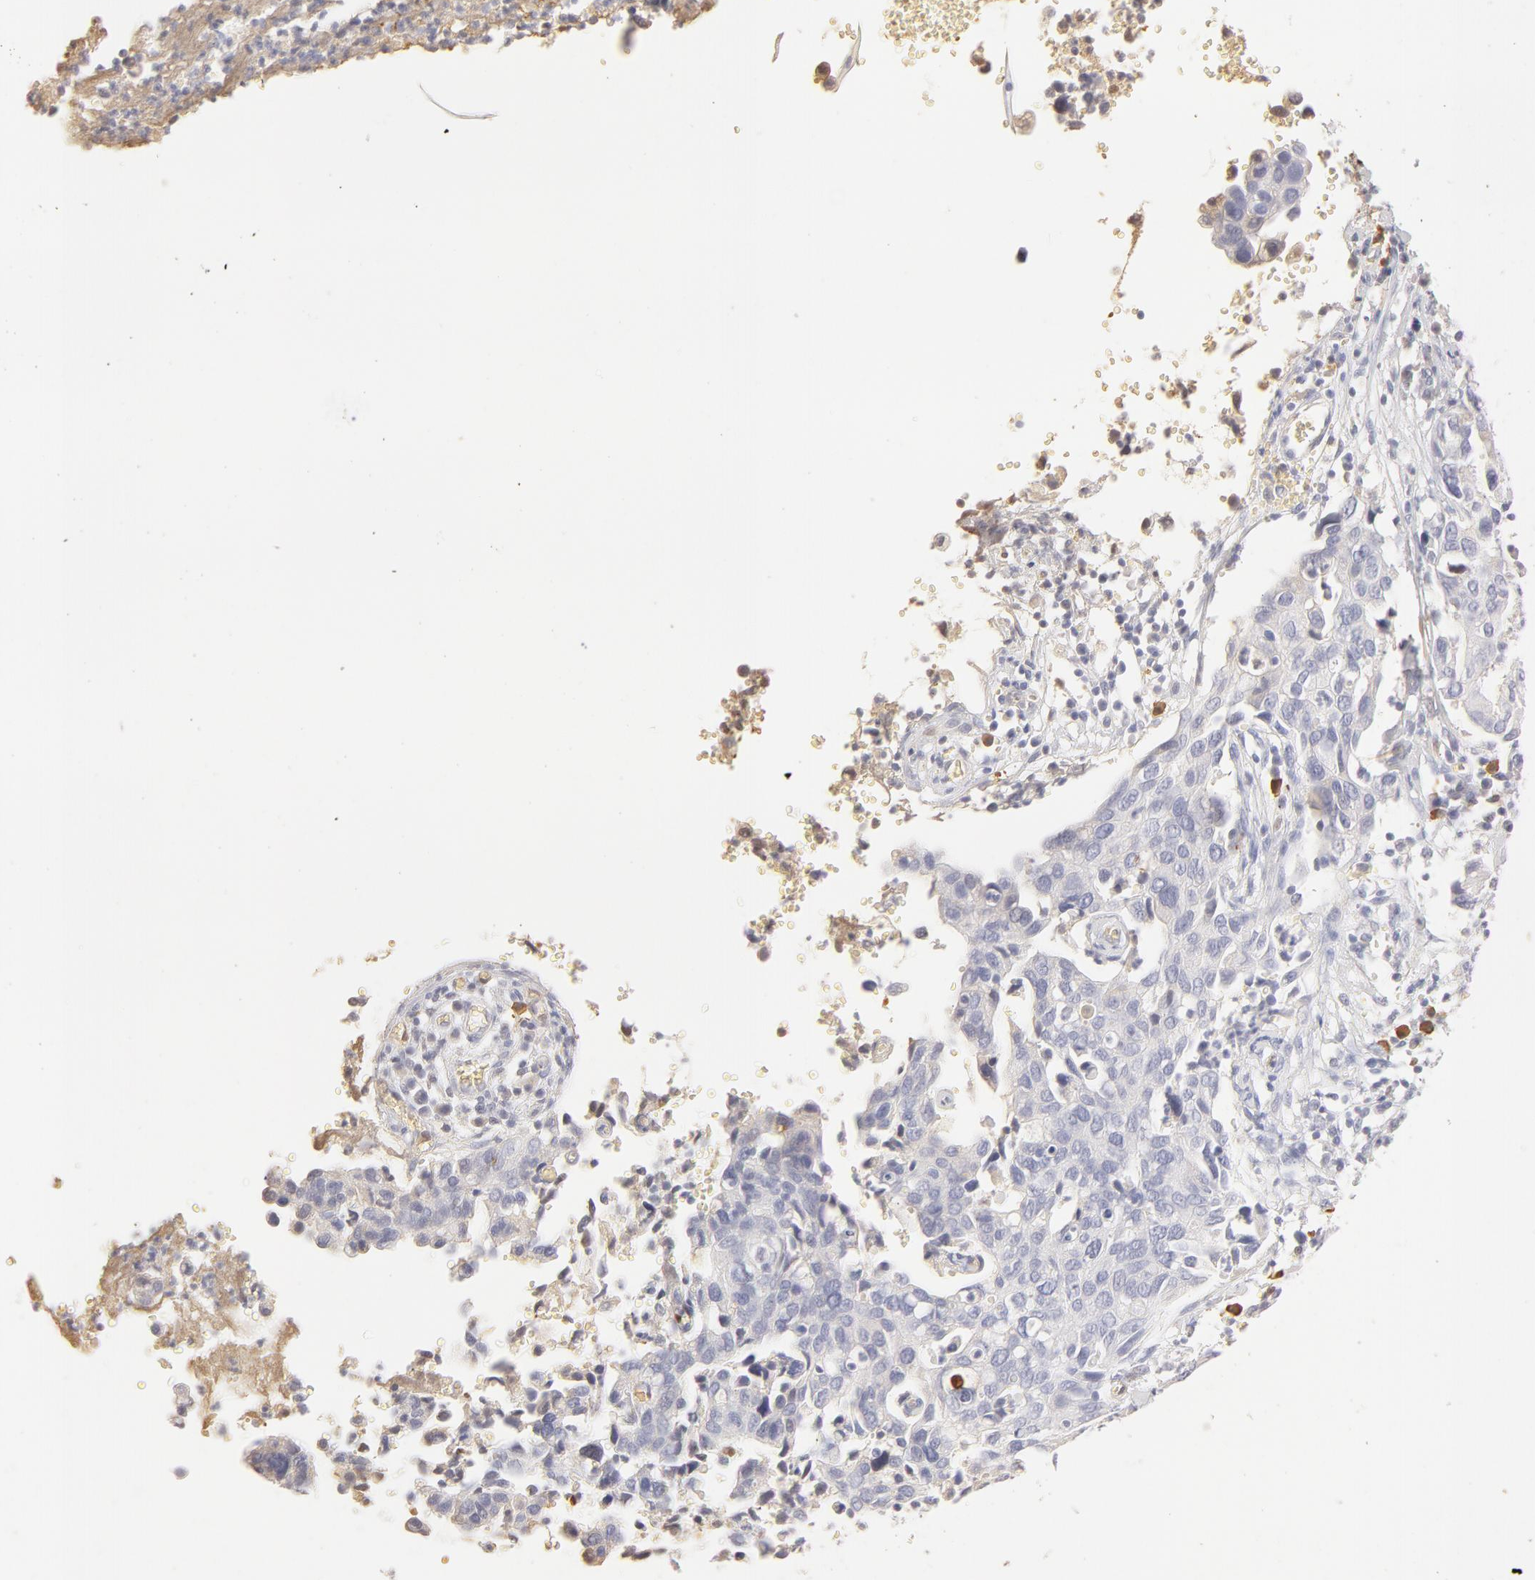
{"staining": {"intensity": "negative", "quantity": "none", "location": "none"}, "tissue": "cervical cancer", "cell_type": "Tumor cells", "image_type": "cancer", "snomed": [{"axis": "morphology", "description": "Normal tissue, NOS"}, {"axis": "morphology", "description": "Squamous cell carcinoma, NOS"}, {"axis": "topography", "description": "Cervix"}], "caption": "The histopathology image exhibits no staining of tumor cells in cervical cancer (squamous cell carcinoma).", "gene": "CA2", "patient": {"sex": "female", "age": 45}}